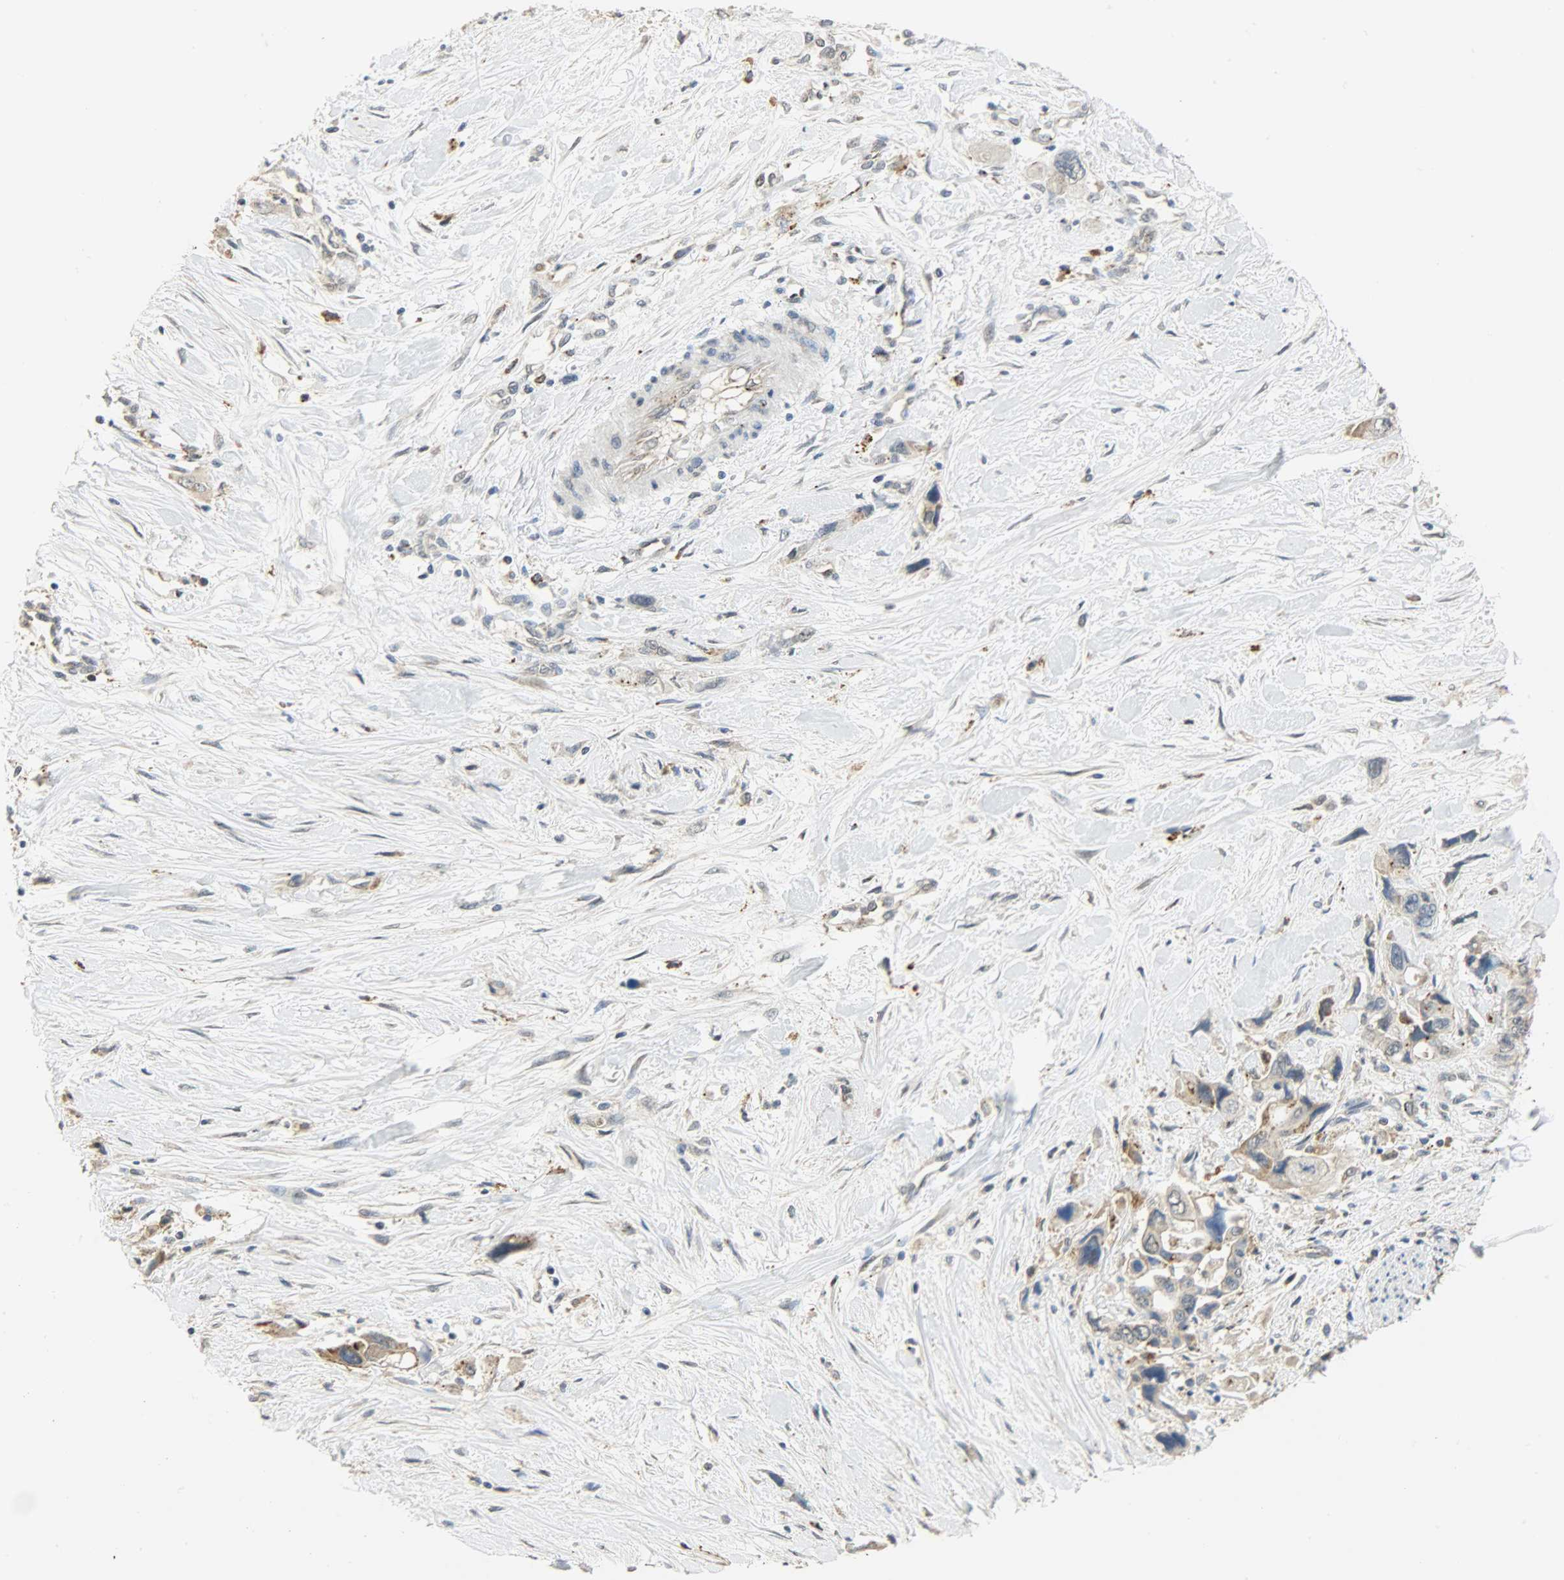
{"staining": {"intensity": "moderate", "quantity": ">75%", "location": "cytoplasmic/membranous"}, "tissue": "pancreatic cancer", "cell_type": "Tumor cells", "image_type": "cancer", "snomed": [{"axis": "morphology", "description": "Adenocarcinoma, NOS"}, {"axis": "topography", "description": "Pancreas"}], "caption": "The image shows immunohistochemical staining of pancreatic adenocarcinoma. There is moderate cytoplasmic/membranous positivity is appreciated in approximately >75% of tumor cells. (brown staining indicates protein expression, while blue staining denotes nuclei).", "gene": "GIT2", "patient": {"sex": "male", "age": 46}}